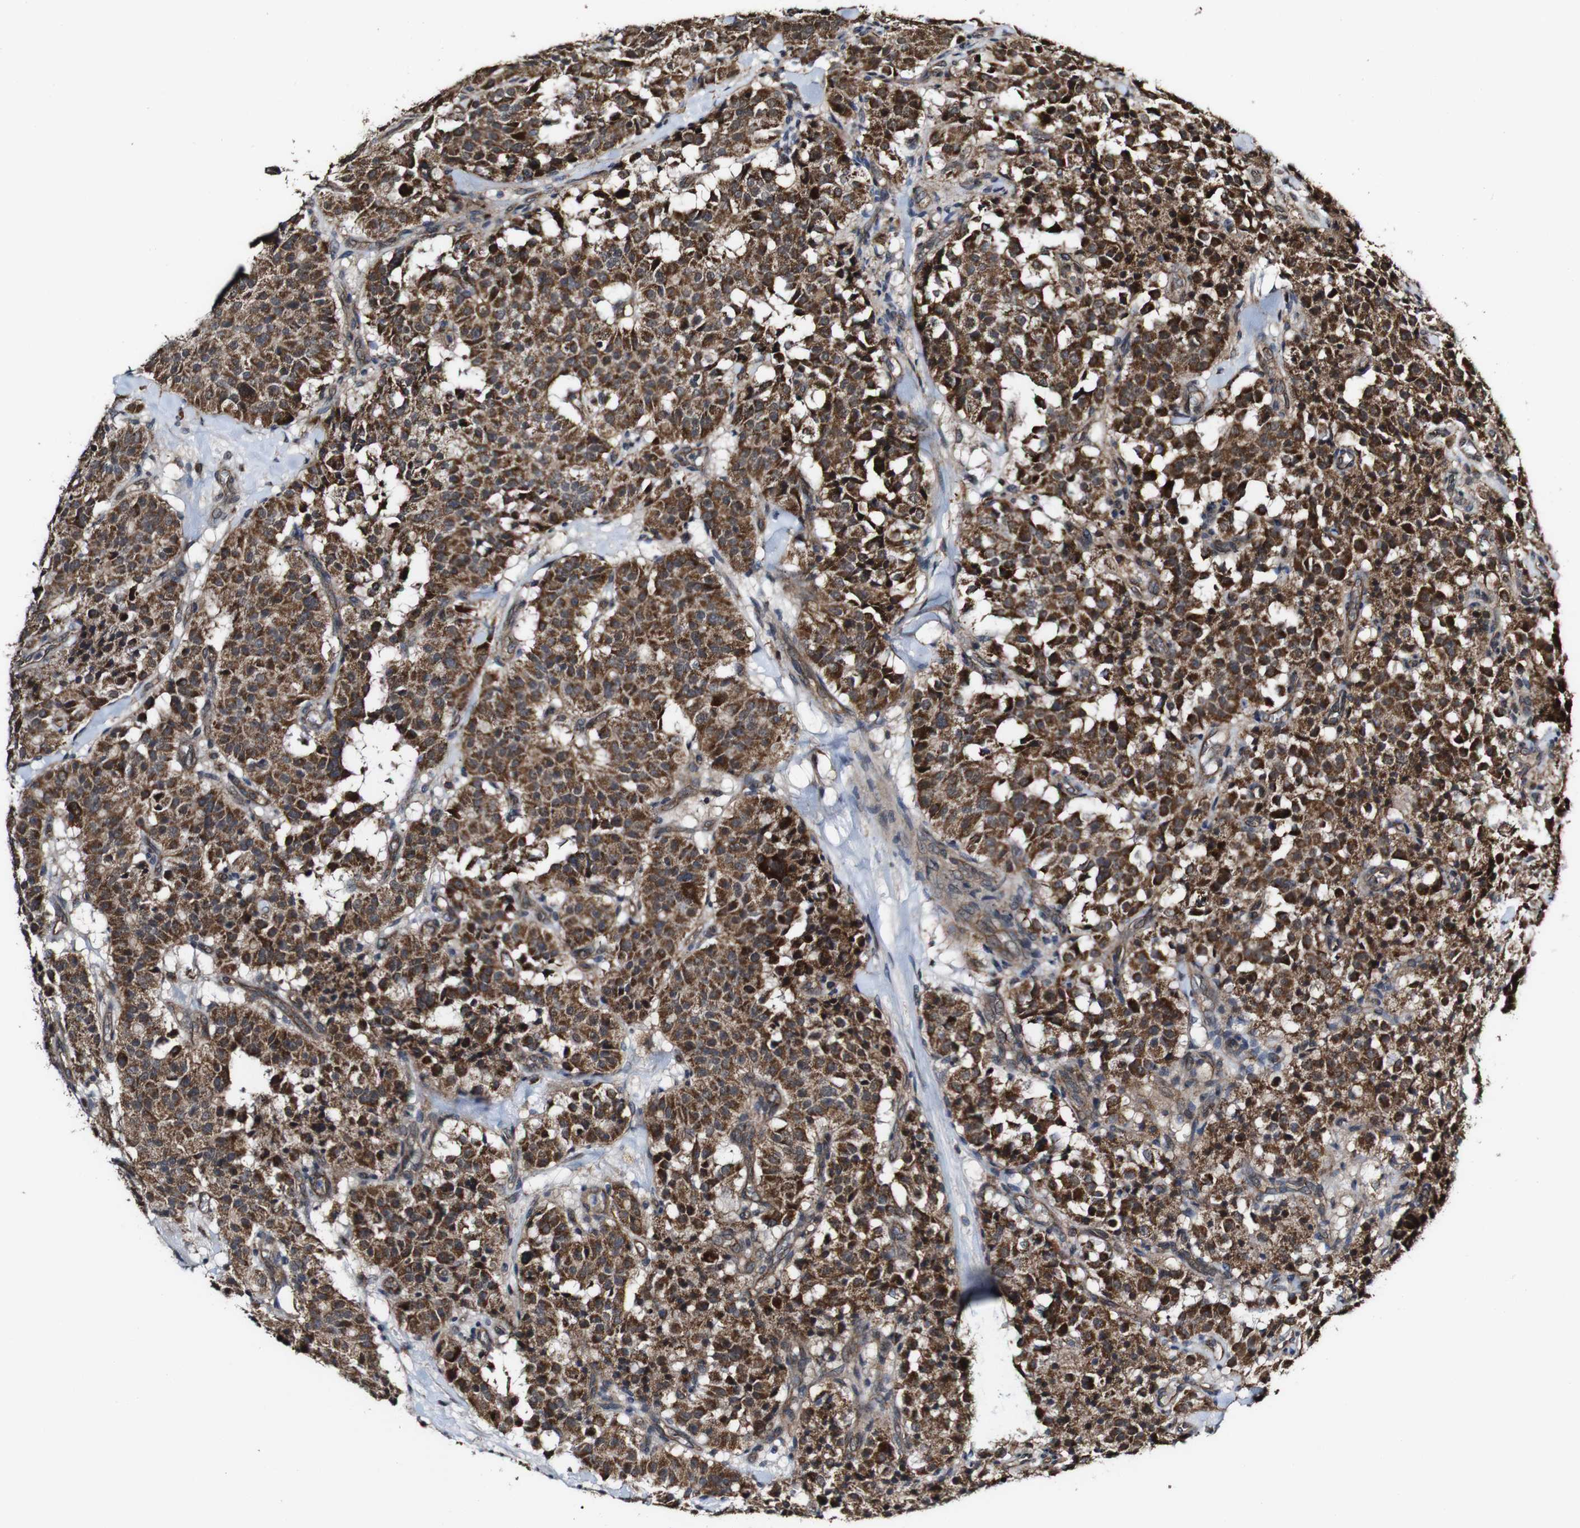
{"staining": {"intensity": "strong", "quantity": ">75%", "location": "cytoplasmic/membranous"}, "tissue": "carcinoid", "cell_type": "Tumor cells", "image_type": "cancer", "snomed": [{"axis": "morphology", "description": "Carcinoid, malignant, NOS"}, {"axis": "topography", "description": "Lung"}], "caption": "Immunohistochemical staining of carcinoid displays high levels of strong cytoplasmic/membranous positivity in about >75% of tumor cells.", "gene": "BTN3A3", "patient": {"sex": "male", "age": 30}}